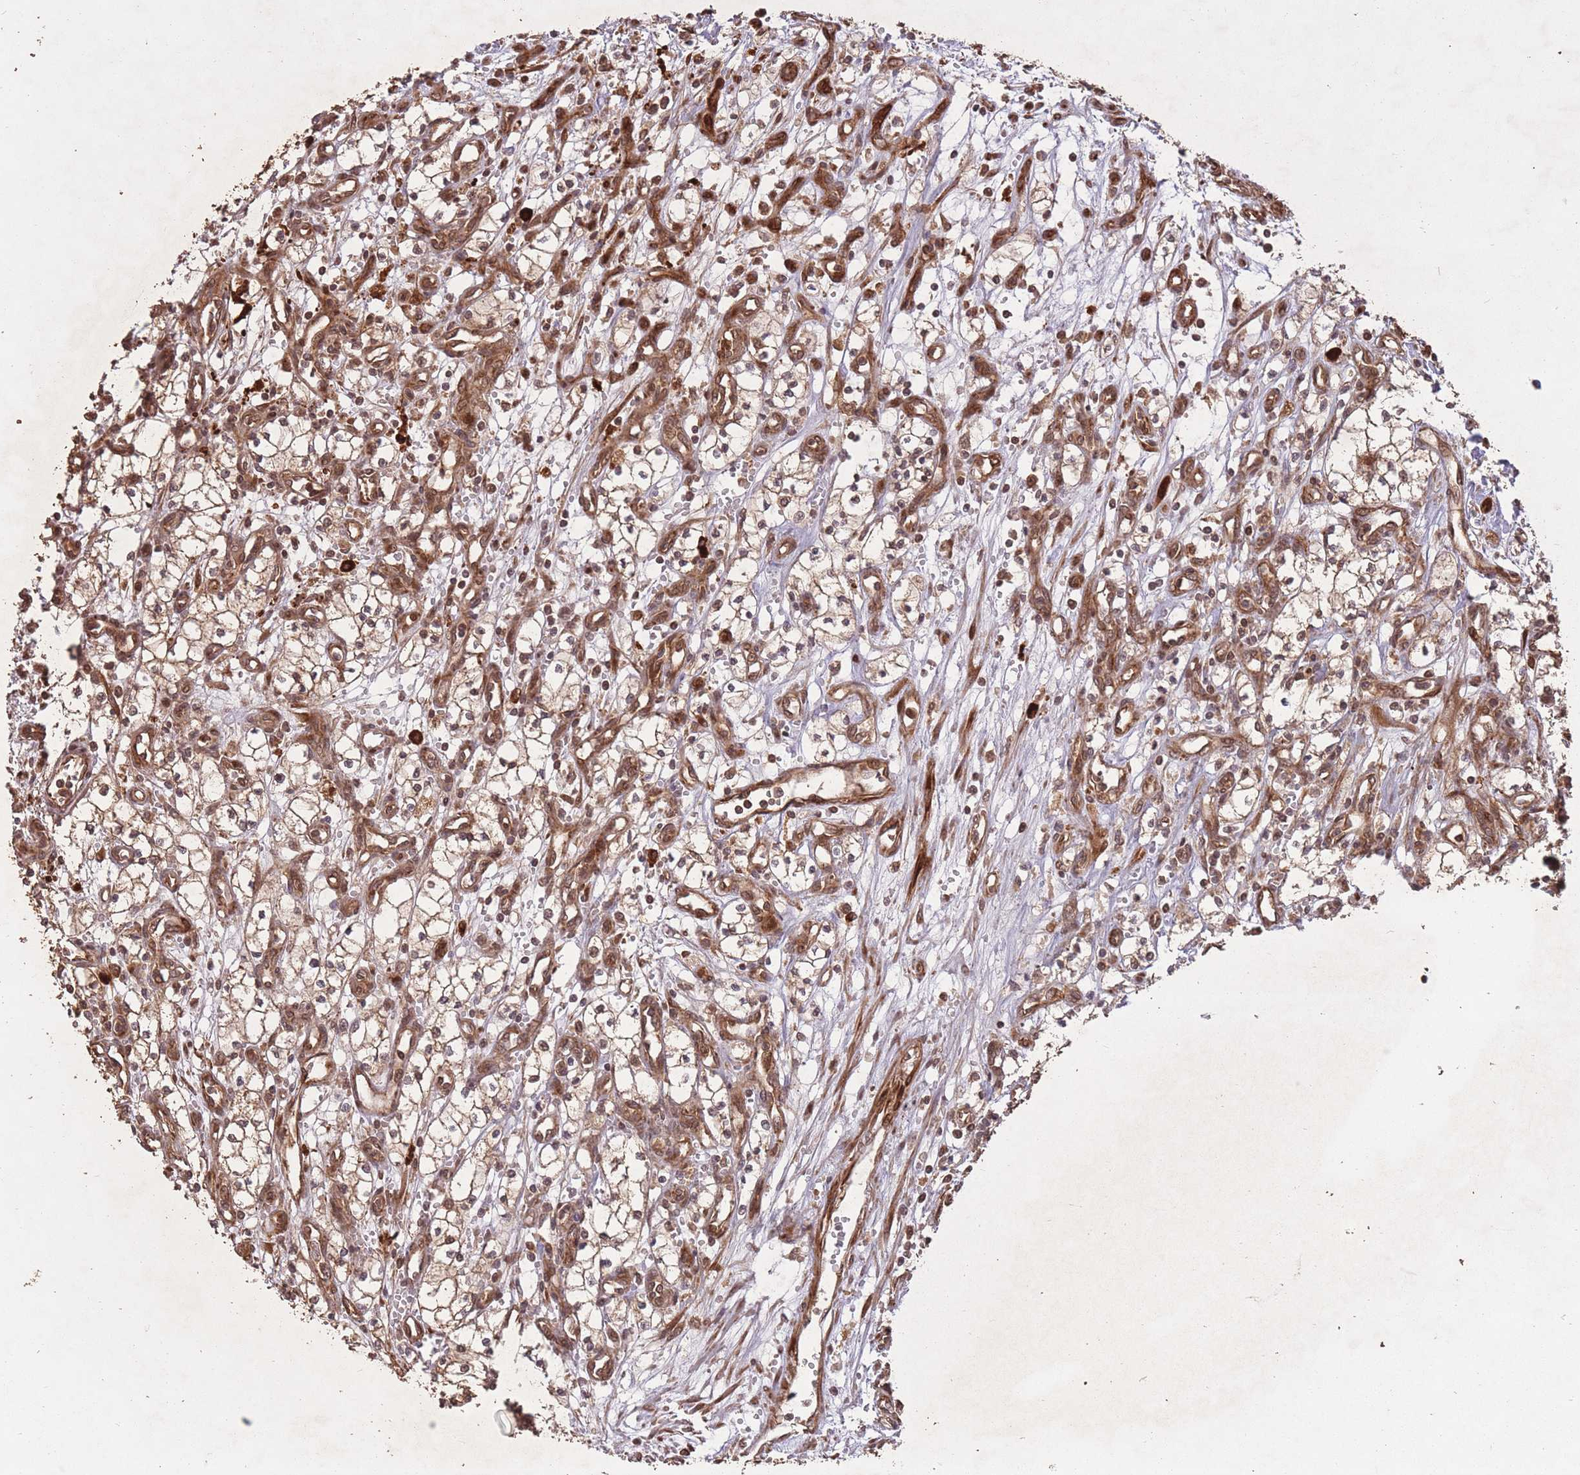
{"staining": {"intensity": "moderate", "quantity": "25%-75%", "location": "cytoplasmic/membranous"}, "tissue": "renal cancer", "cell_type": "Tumor cells", "image_type": "cancer", "snomed": [{"axis": "morphology", "description": "Adenocarcinoma, NOS"}, {"axis": "topography", "description": "Kidney"}], "caption": "Approximately 25%-75% of tumor cells in human renal cancer exhibit moderate cytoplasmic/membranous protein positivity as visualized by brown immunohistochemical staining.", "gene": "ERBB3", "patient": {"sex": "male", "age": 59}}